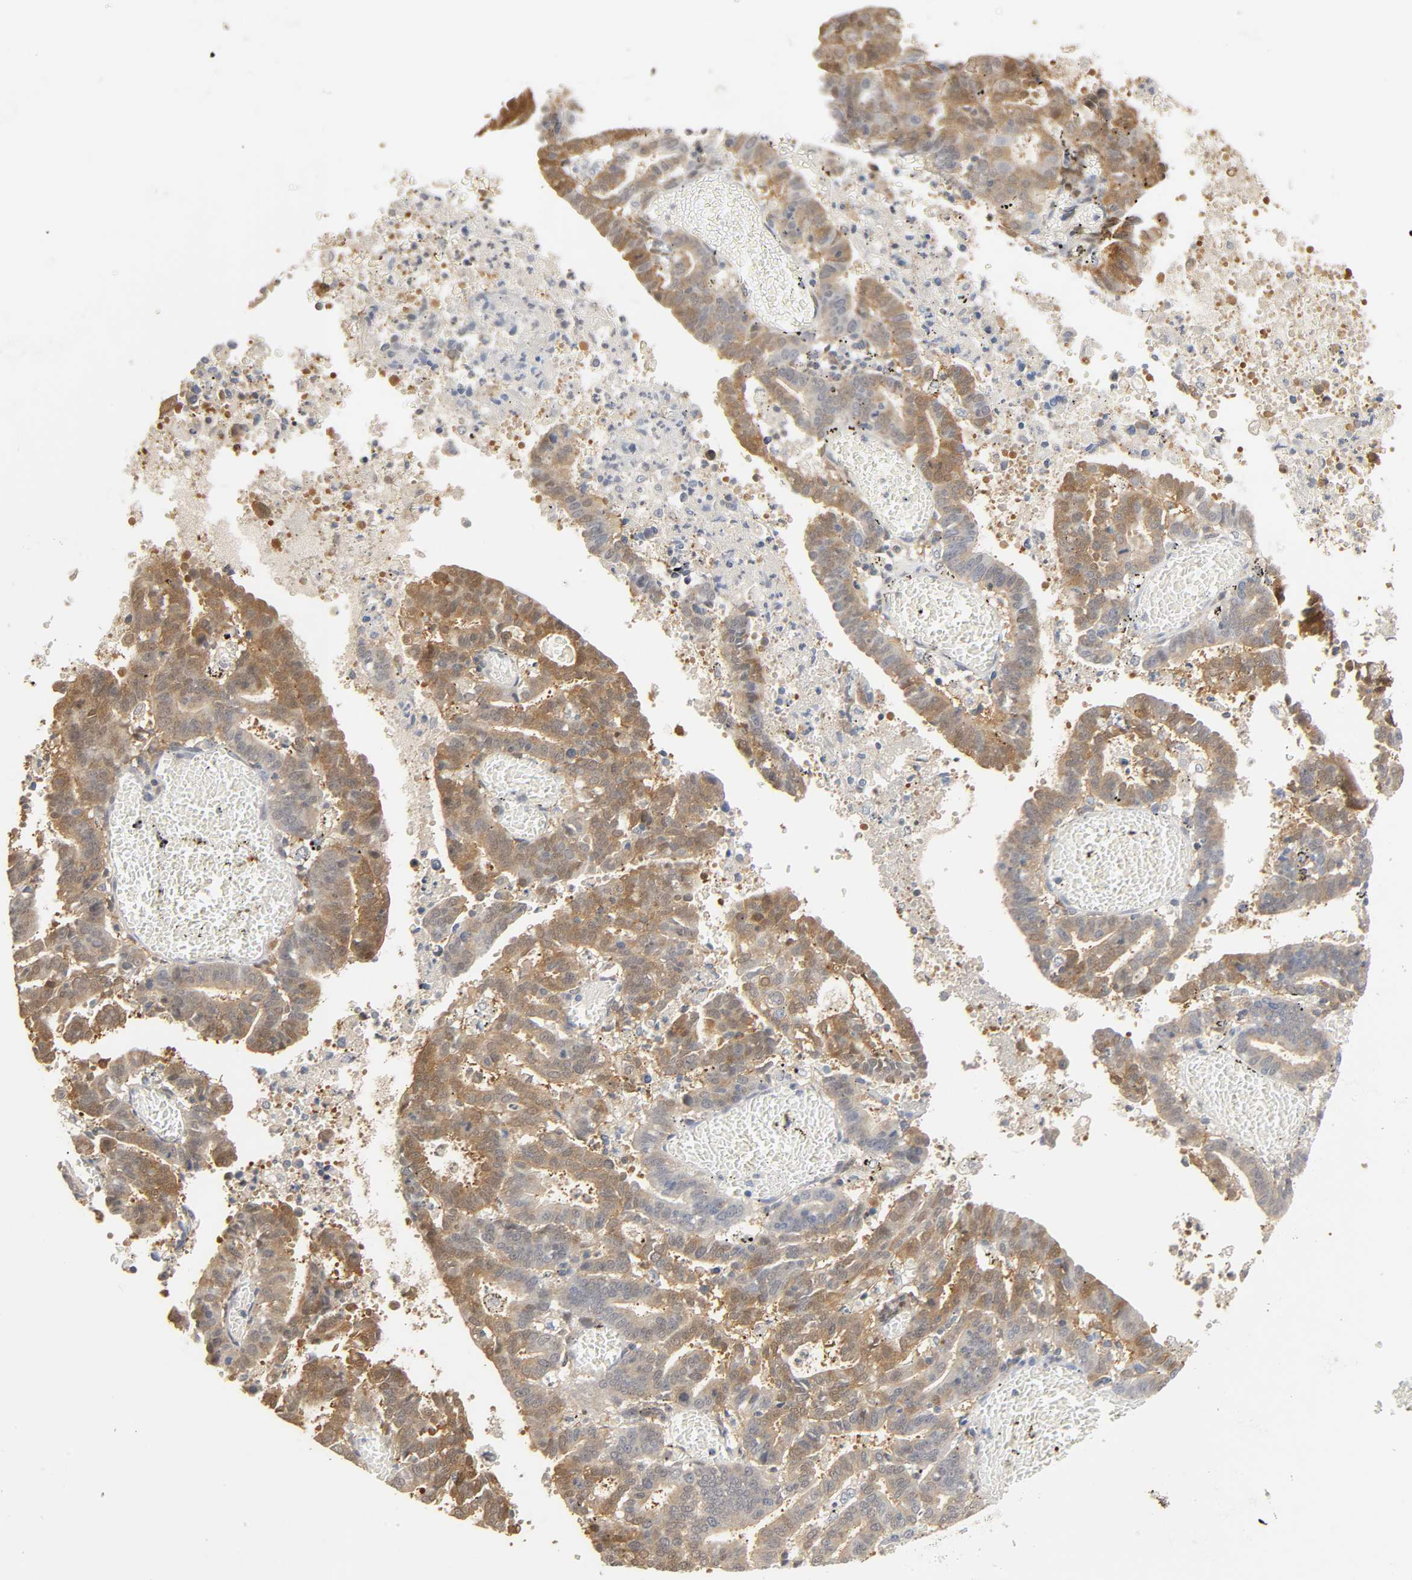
{"staining": {"intensity": "moderate", "quantity": "25%-75%", "location": "cytoplasmic/membranous"}, "tissue": "endometrial cancer", "cell_type": "Tumor cells", "image_type": "cancer", "snomed": [{"axis": "morphology", "description": "Adenocarcinoma, NOS"}, {"axis": "topography", "description": "Uterus"}], "caption": "This is an image of IHC staining of adenocarcinoma (endometrial), which shows moderate staining in the cytoplasmic/membranous of tumor cells.", "gene": "MIF", "patient": {"sex": "female", "age": 83}}